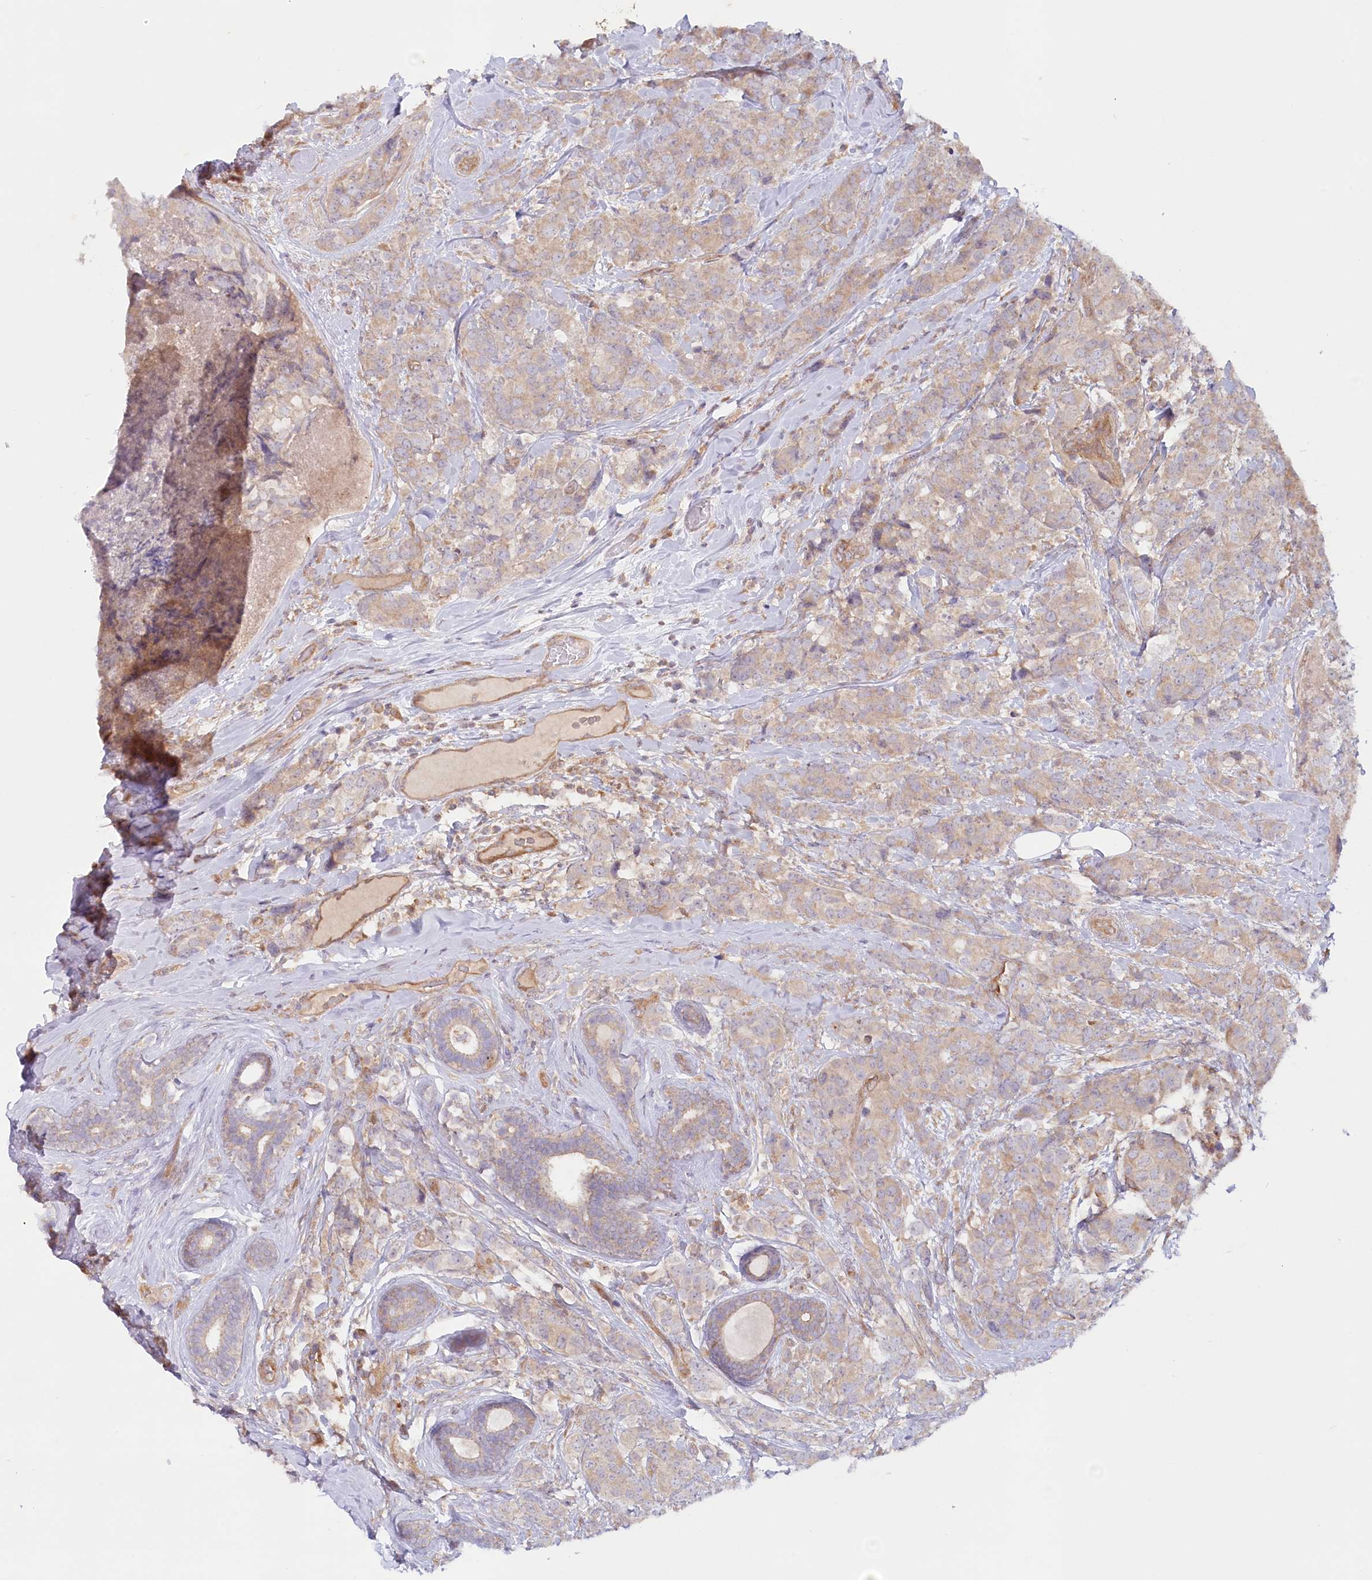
{"staining": {"intensity": "weak", "quantity": "25%-75%", "location": "cytoplasmic/membranous"}, "tissue": "breast cancer", "cell_type": "Tumor cells", "image_type": "cancer", "snomed": [{"axis": "morphology", "description": "Lobular carcinoma"}, {"axis": "topography", "description": "Breast"}], "caption": "Tumor cells reveal low levels of weak cytoplasmic/membranous positivity in about 25%-75% of cells in lobular carcinoma (breast).", "gene": "TNIP1", "patient": {"sex": "female", "age": 59}}